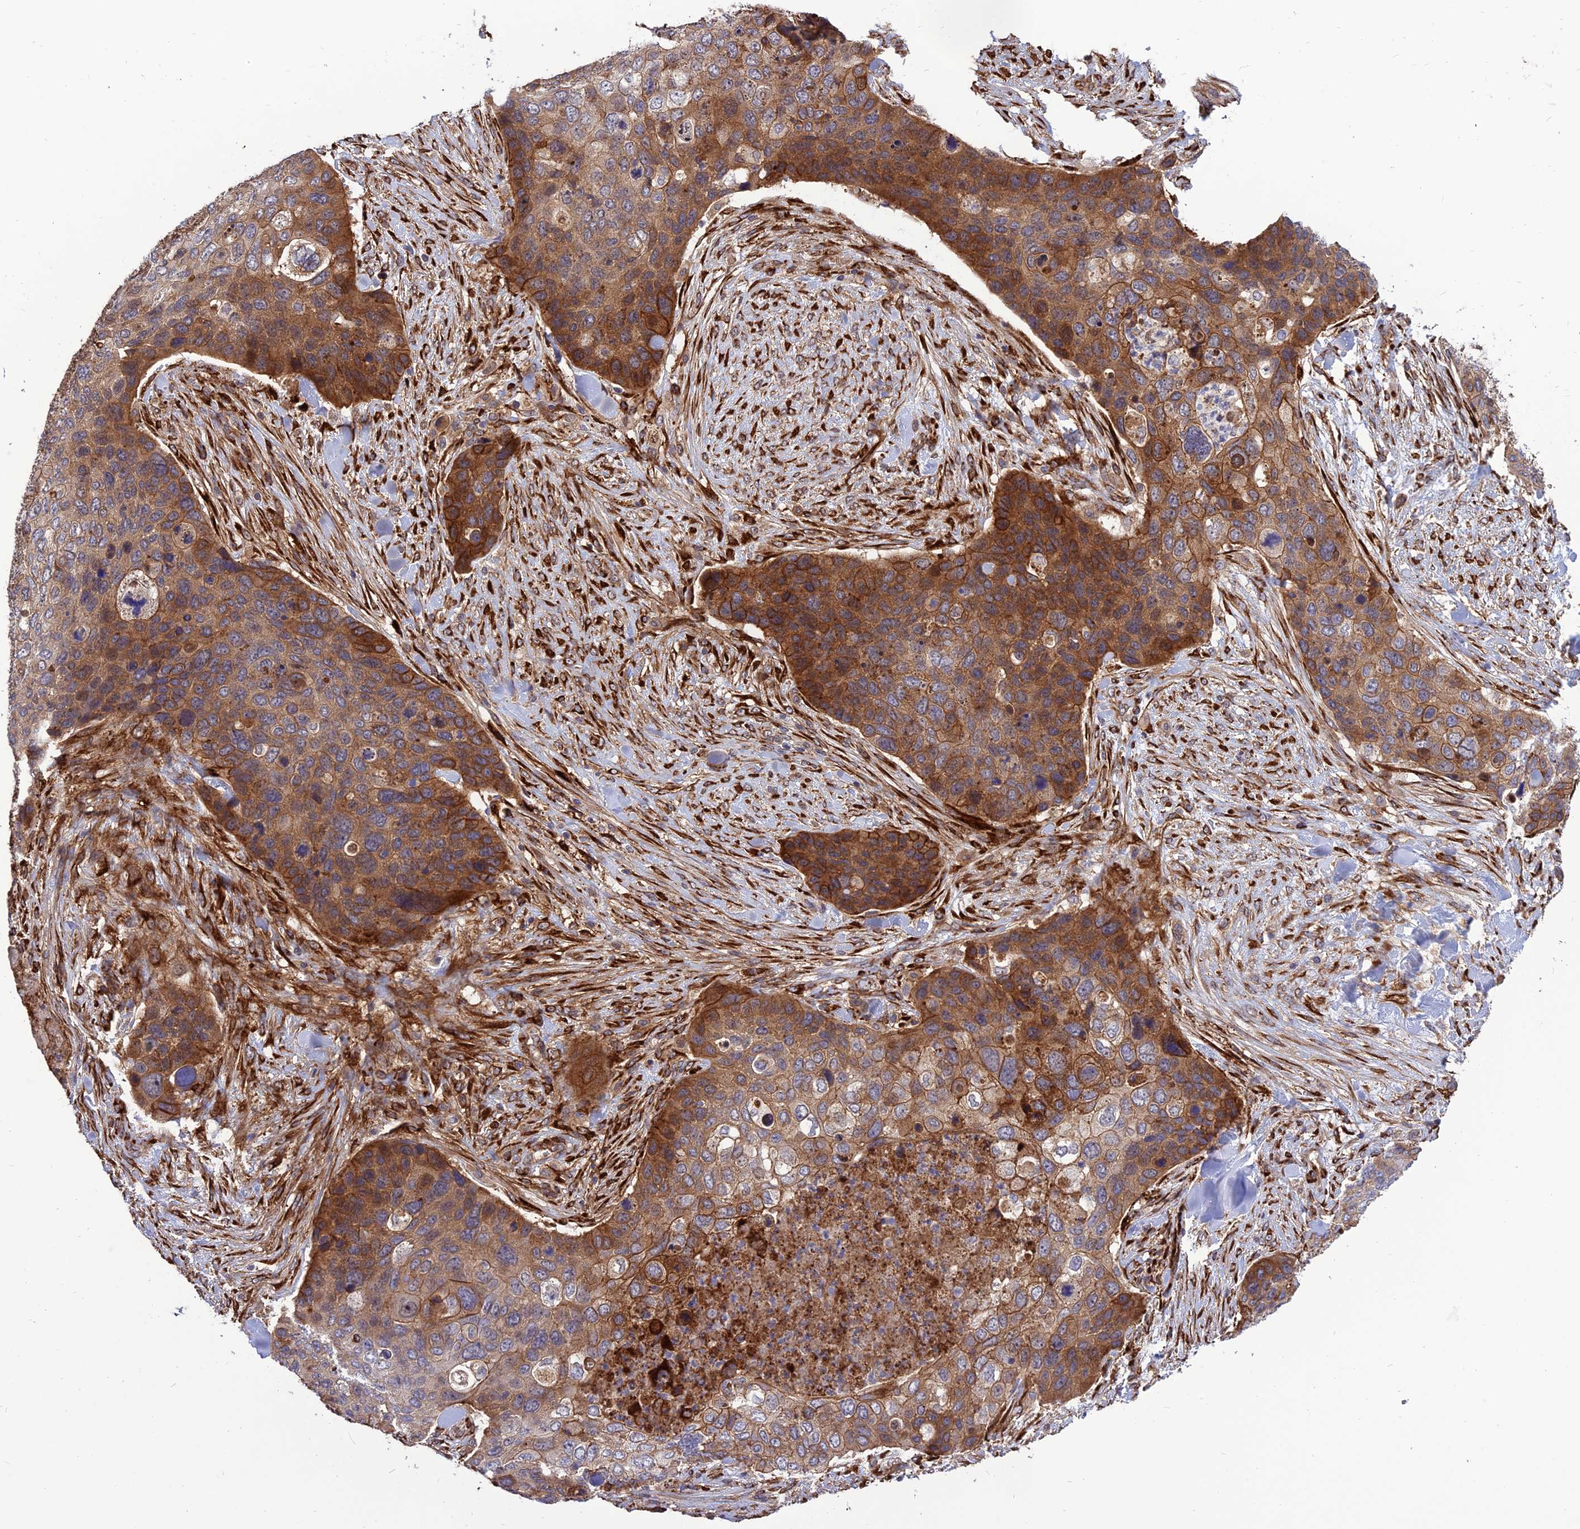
{"staining": {"intensity": "moderate", "quantity": ">75%", "location": "cytoplasmic/membranous"}, "tissue": "skin cancer", "cell_type": "Tumor cells", "image_type": "cancer", "snomed": [{"axis": "morphology", "description": "Basal cell carcinoma"}, {"axis": "topography", "description": "Skin"}], "caption": "A histopathology image of human skin basal cell carcinoma stained for a protein exhibits moderate cytoplasmic/membranous brown staining in tumor cells.", "gene": "CRTAP", "patient": {"sex": "female", "age": 74}}